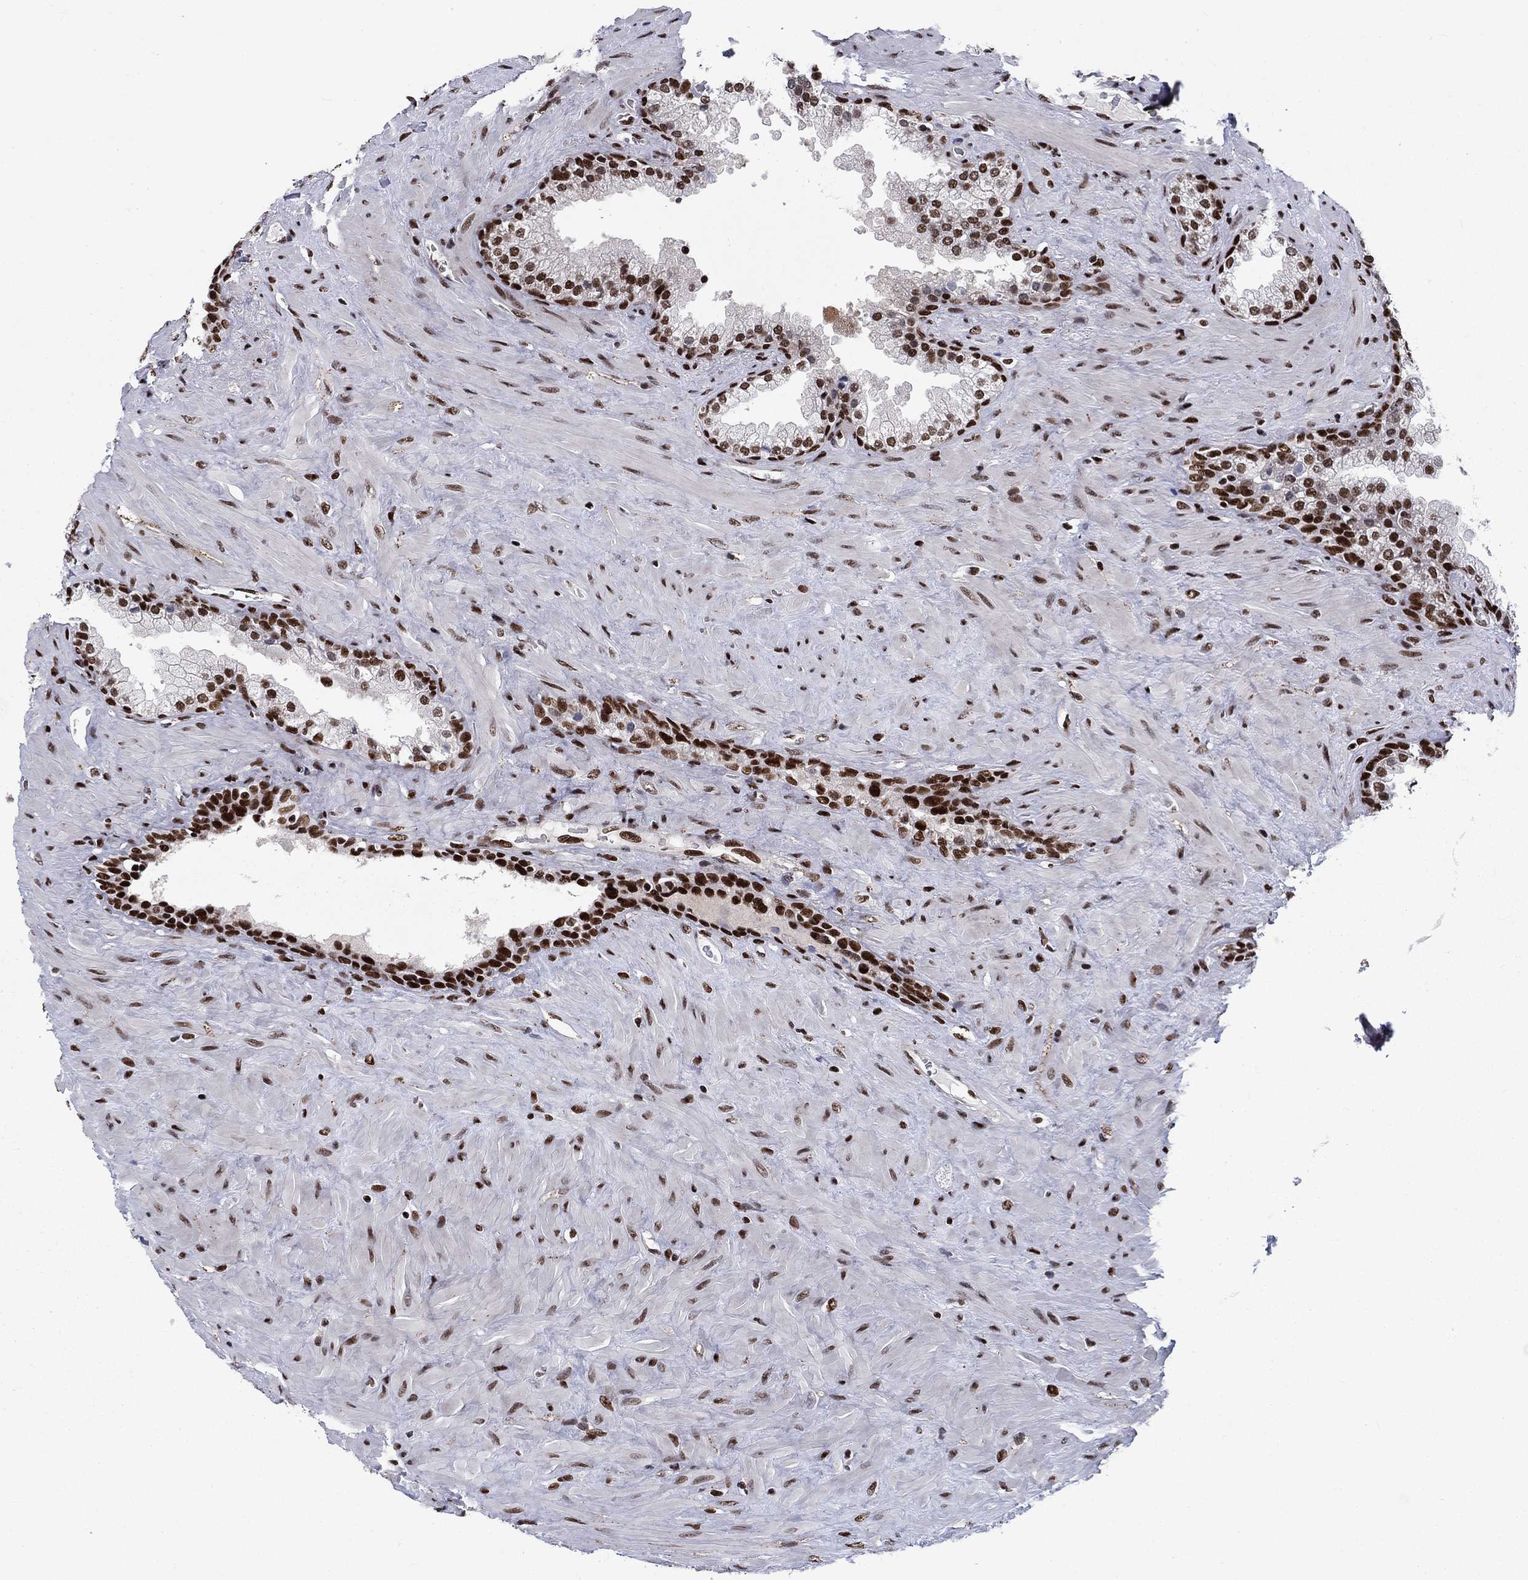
{"staining": {"intensity": "strong", "quantity": "25%-75%", "location": "nuclear"}, "tissue": "prostate", "cell_type": "Glandular cells", "image_type": "normal", "snomed": [{"axis": "morphology", "description": "Normal tissue, NOS"}, {"axis": "topography", "description": "Prostate"}], "caption": "Immunohistochemistry histopathology image of benign human prostate stained for a protein (brown), which shows high levels of strong nuclear expression in approximately 25%-75% of glandular cells.", "gene": "RPRD1B", "patient": {"sex": "male", "age": 63}}